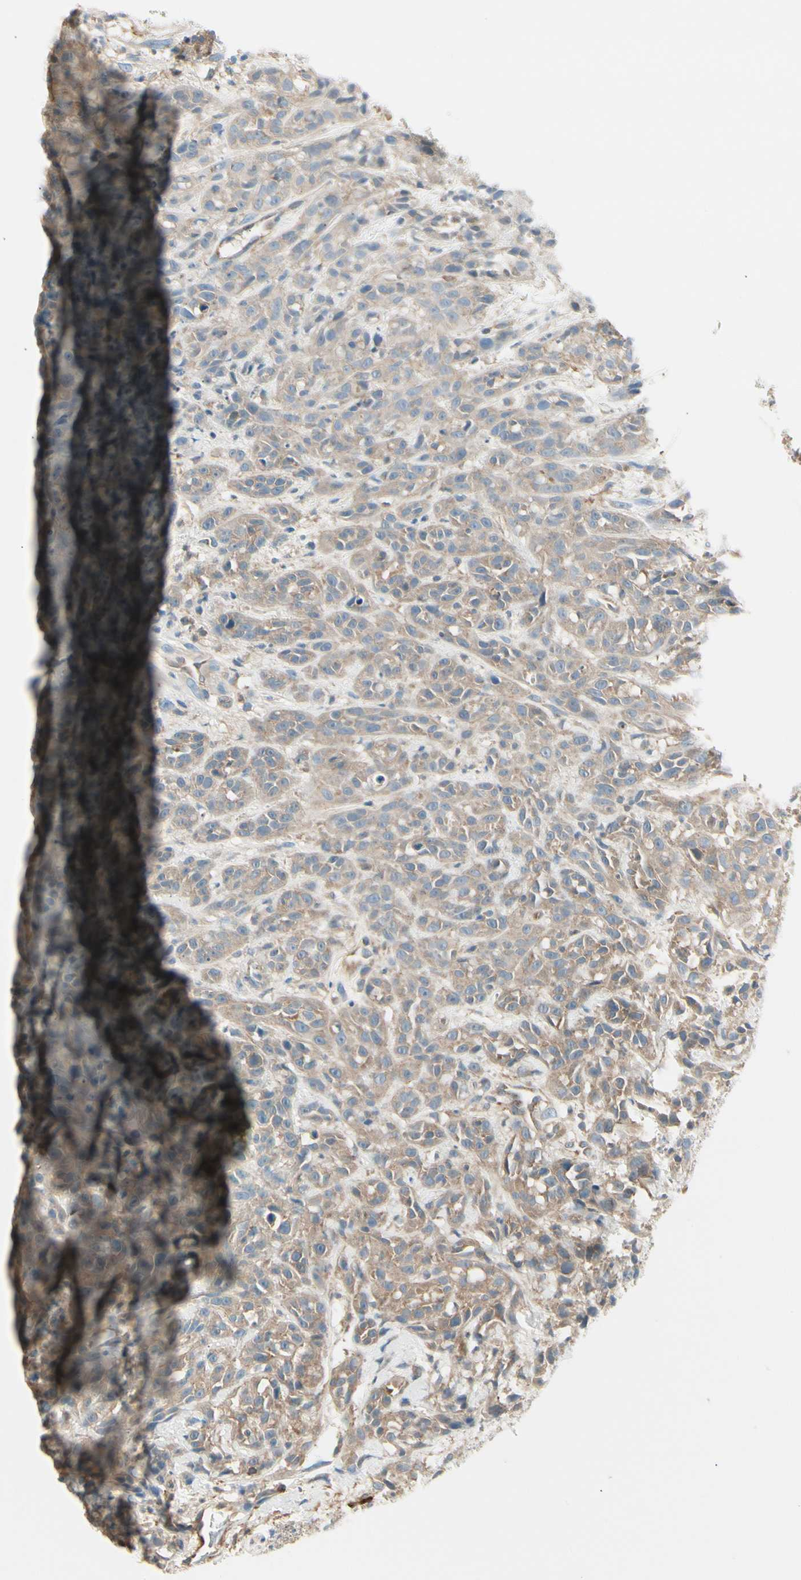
{"staining": {"intensity": "weak", "quantity": ">75%", "location": "cytoplasmic/membranous"}, "tissue": "head and neck cancer", "cell_type": "Tumor cells", "image_type": "cancer", "snomed": [{"axis": "morphology", "description": "Normal tissue, NOS"}, {"axis": "morphology", "description": "Squamous cell carcinoma, NOS"}, {"axis": "topography", "description": "Cartilage tissue"}, {"axis": "topography", "description": "Head-Neck"}], "caption": "Human head and neck cancer stained with a brown dye displays weak cytoplasmic/membranous positive expression in about >75% of tumor cells.", "gene": "AGFG1", "patient": {"sex": "male", "age": 62}}